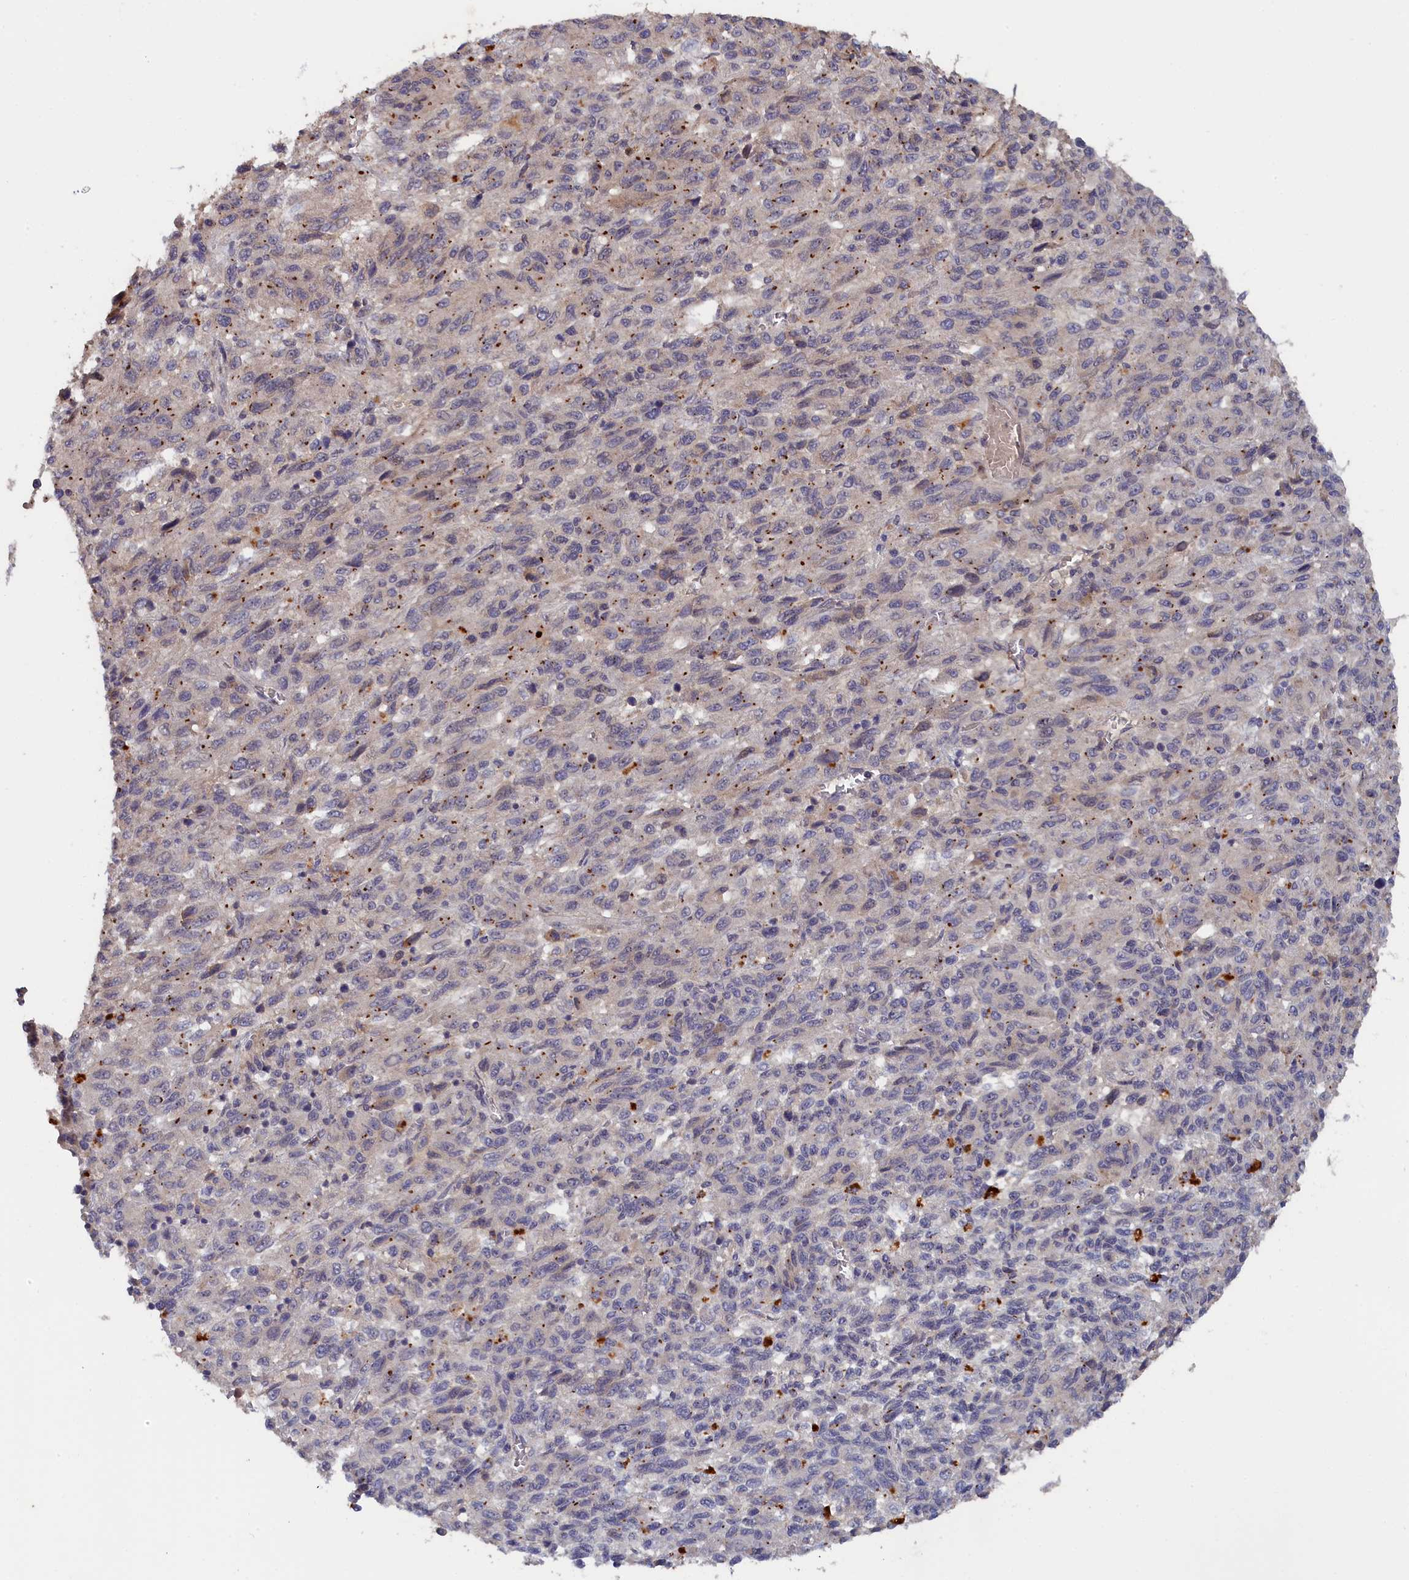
{"staining": {"intensity": "moderate", "quantity": "<25%", "location": "cytoplasmic/membranous"}, "tissue": "melanoma", "cell_type": "Tumor cells", "image_type": "cancer", "snomed": [{"axis": "morphology", "description": "Malignant melanoma, Metastatic site"}, {"axis": "topography", "description": "Lung"}], "caption": "Immunohistochemical staining of malignant melanoma (metastatic site) shows low levels of moderate cytoplasmic/membranous positivity in about <25% of tumor cells. (DAB (3,3'-diaminobenzidine) IHC, brown staining for protein, blue staining for nuclei).", "gene": "CELF5", "patient": {"sex": "male", "age": 64}}